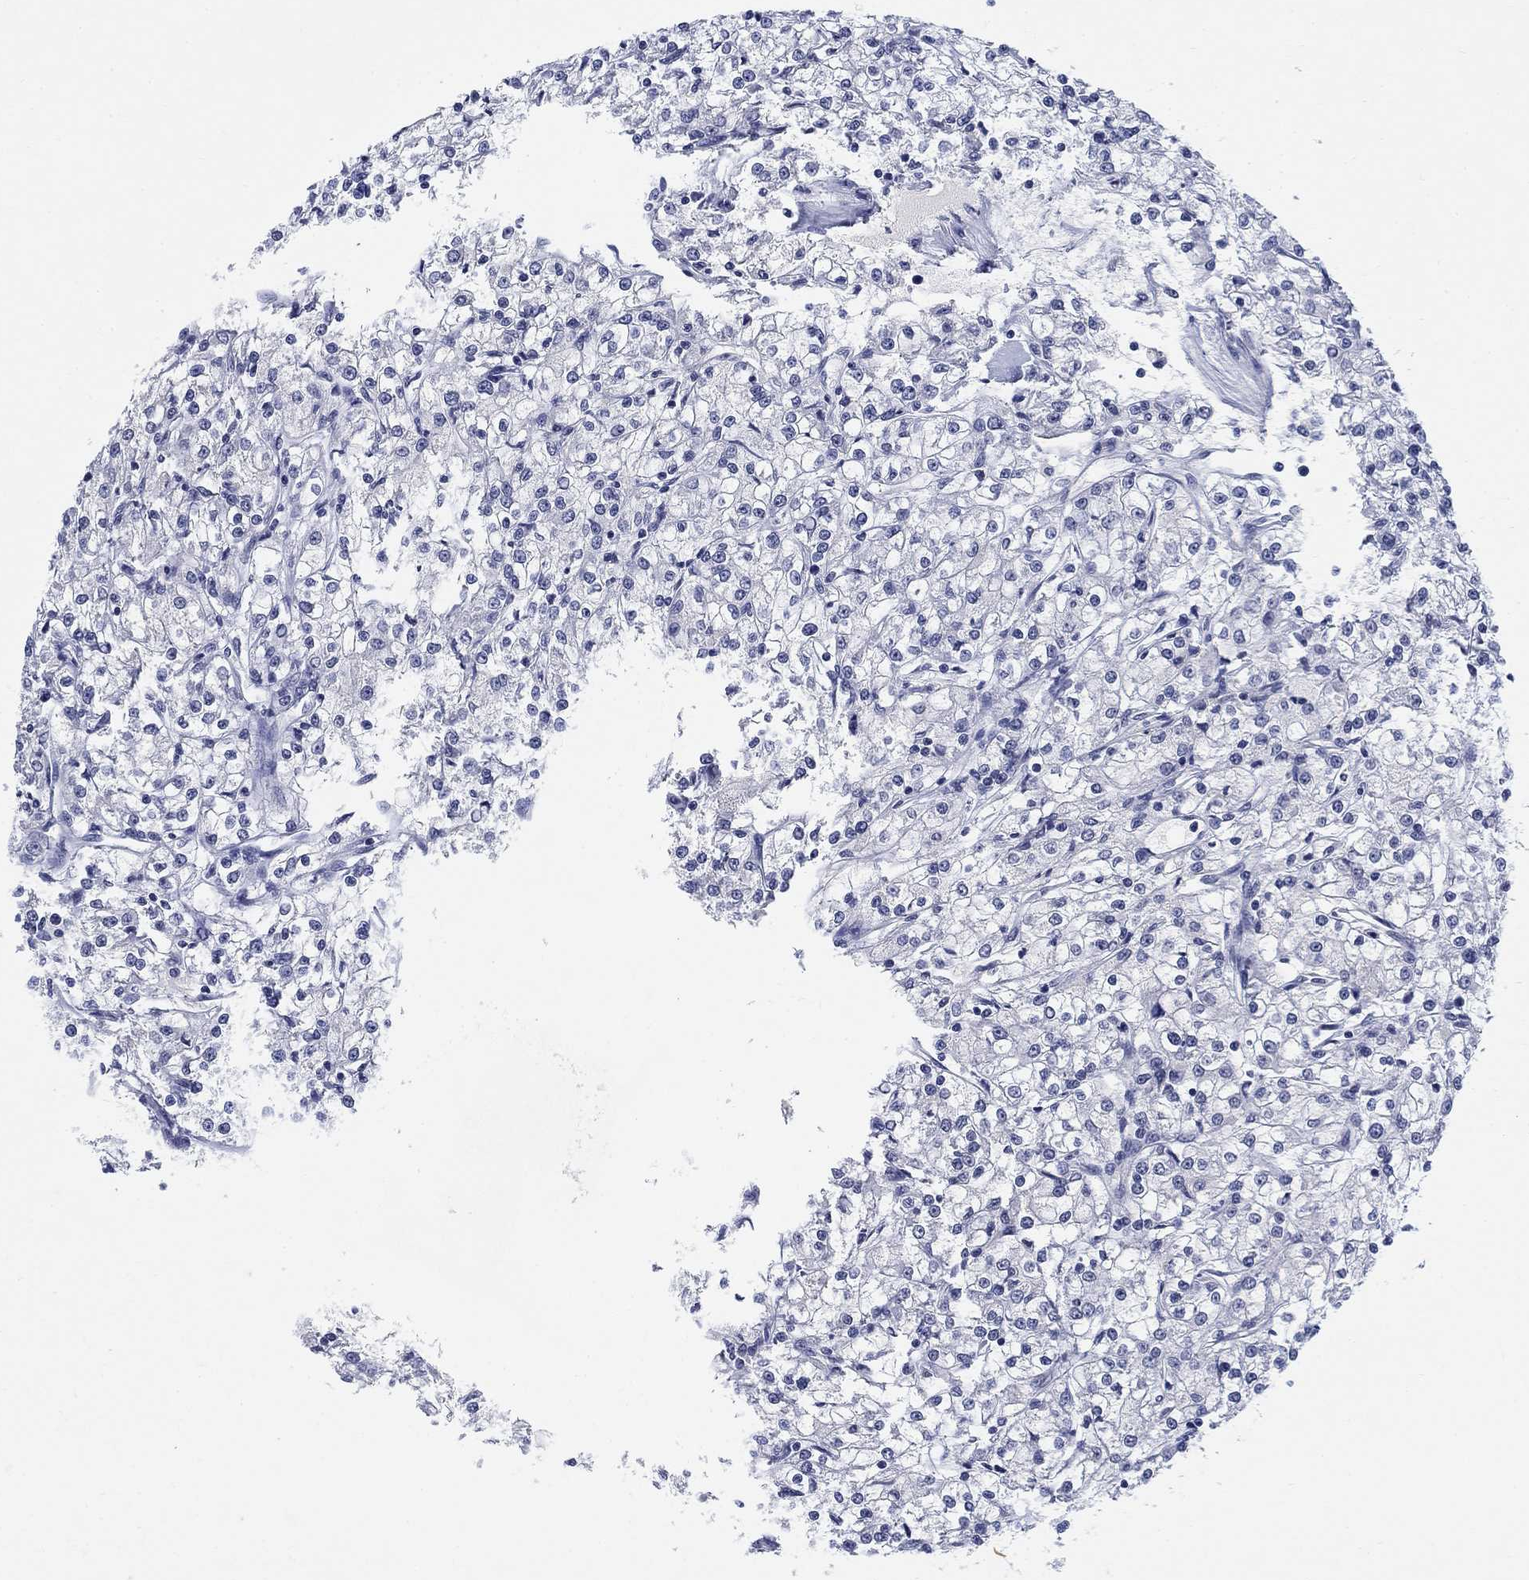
{"staining": {"intensity": "negative", "quantity": "none", "location": "none"}, "tissue": "renal cancer", "cell_type": "Tumor cells", "image_type": "cancer", "snomed": [{"axis": "morphology", "description": "Adenocarcinoma, NOS"}, {"axis": "topography", "description": "Kidney"}], "caption": "Micrograph shows no significant protein expression in tumor cells of adenocarcinoma (renal).", "gene": "OTUB2", "patient": {"sex": "female", "age": 59}}